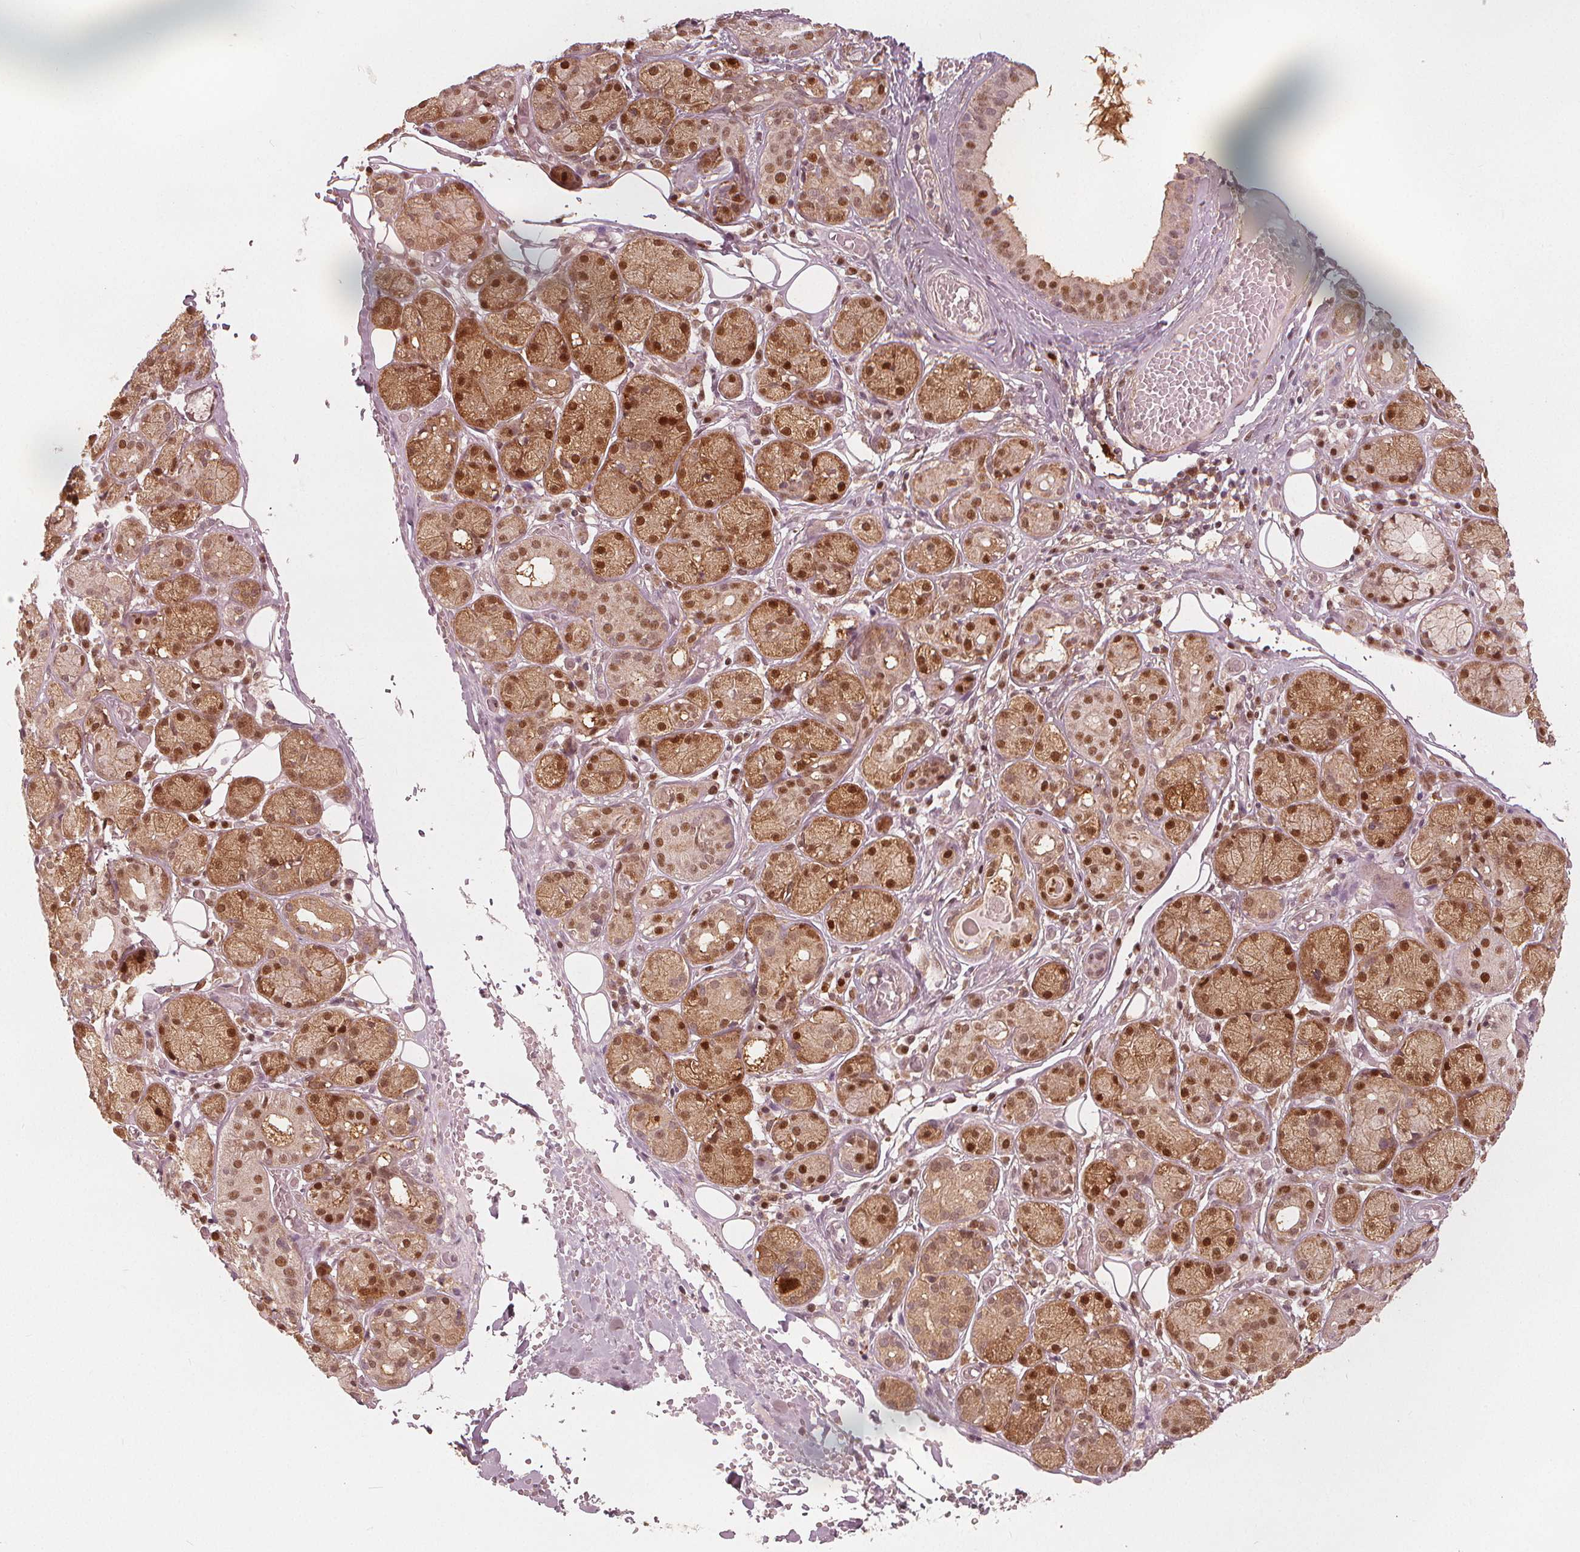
{"staining": {"intensity": "moderate", "quantity": ">75%", "location": "cytoplasmic/membranous,nuclear"}, "tissue": "salivary gland", "cell_type": "Glandular cells", "image_type": "normal", "snomed": [{"axis": "morphology", "description": "Normal tissue, NOS"}, {"axis": "topography", "description": "Salivary gland"}, {"axis": "topography", "description": "Peripheral nerve tissue"}], "caption": "This photomicrograph shows immunohistochemistry staining of unremarkable human salivary gland, with medium moderate cytoplasmic/membranous,nuclear staining in about >75% of glandular cells.", "gene": "SQSTM1", "patient": {"sex": "male", "age": 71}}